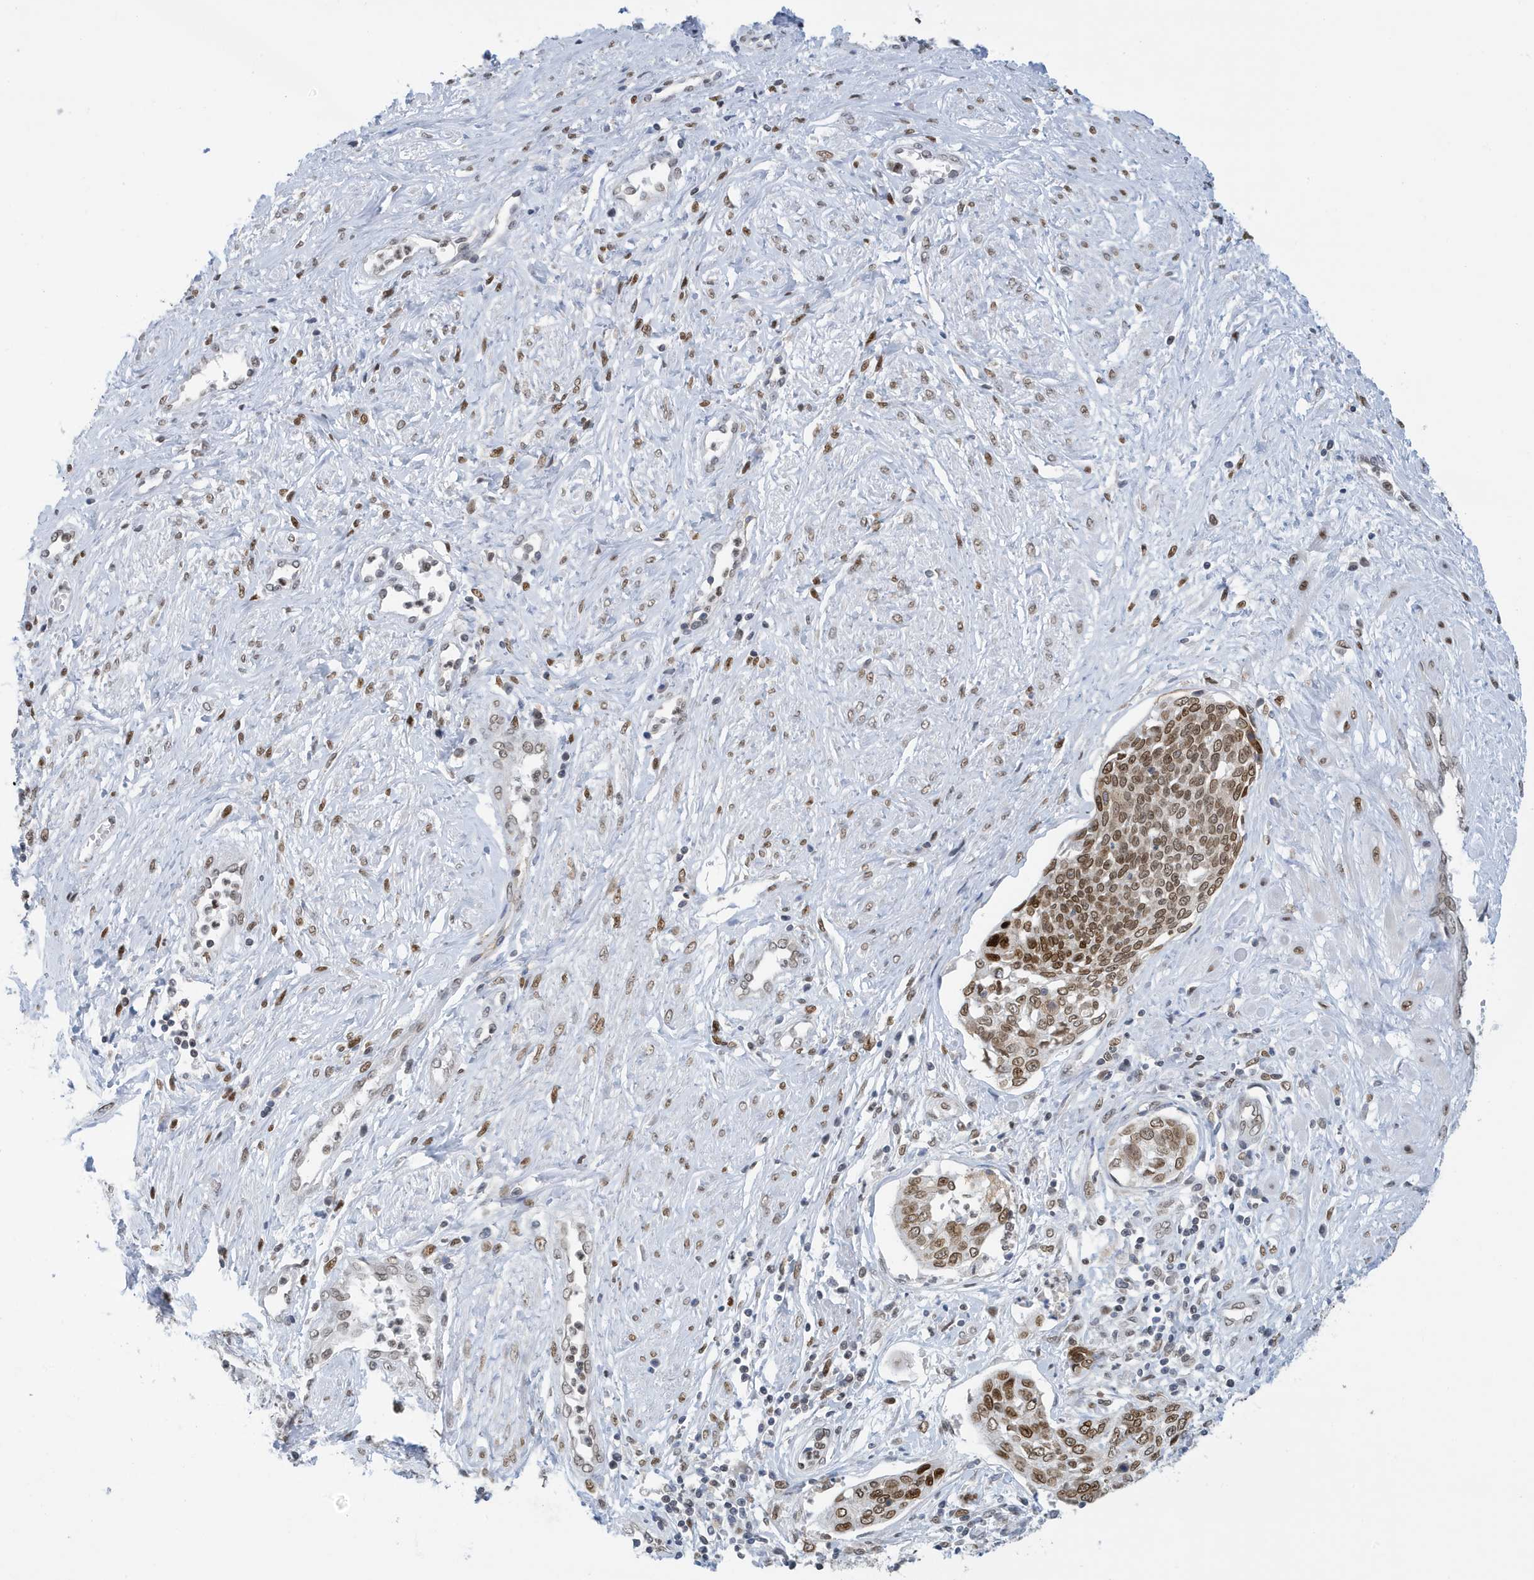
{"staining": {"intensity": "moderate", "quantity": ">75%", "location": "nuclear"}, "tissue": "cervical cancer", "cell_type": "Tumor cells", "image_type": "cancer", "snomed": [{"axis": "morphology", "description": "Squamous cell carcinoma, NOS"}, {"axis": "topography", "description": "Cervix"}], "caption": "Brown immunohistochemical staining in human cervical cancer reveals moderate nuclear expression in approximately >75% of tumor cells.", "gene": "PCYT1A", "patient": {"sex": "female", "age": 34}}